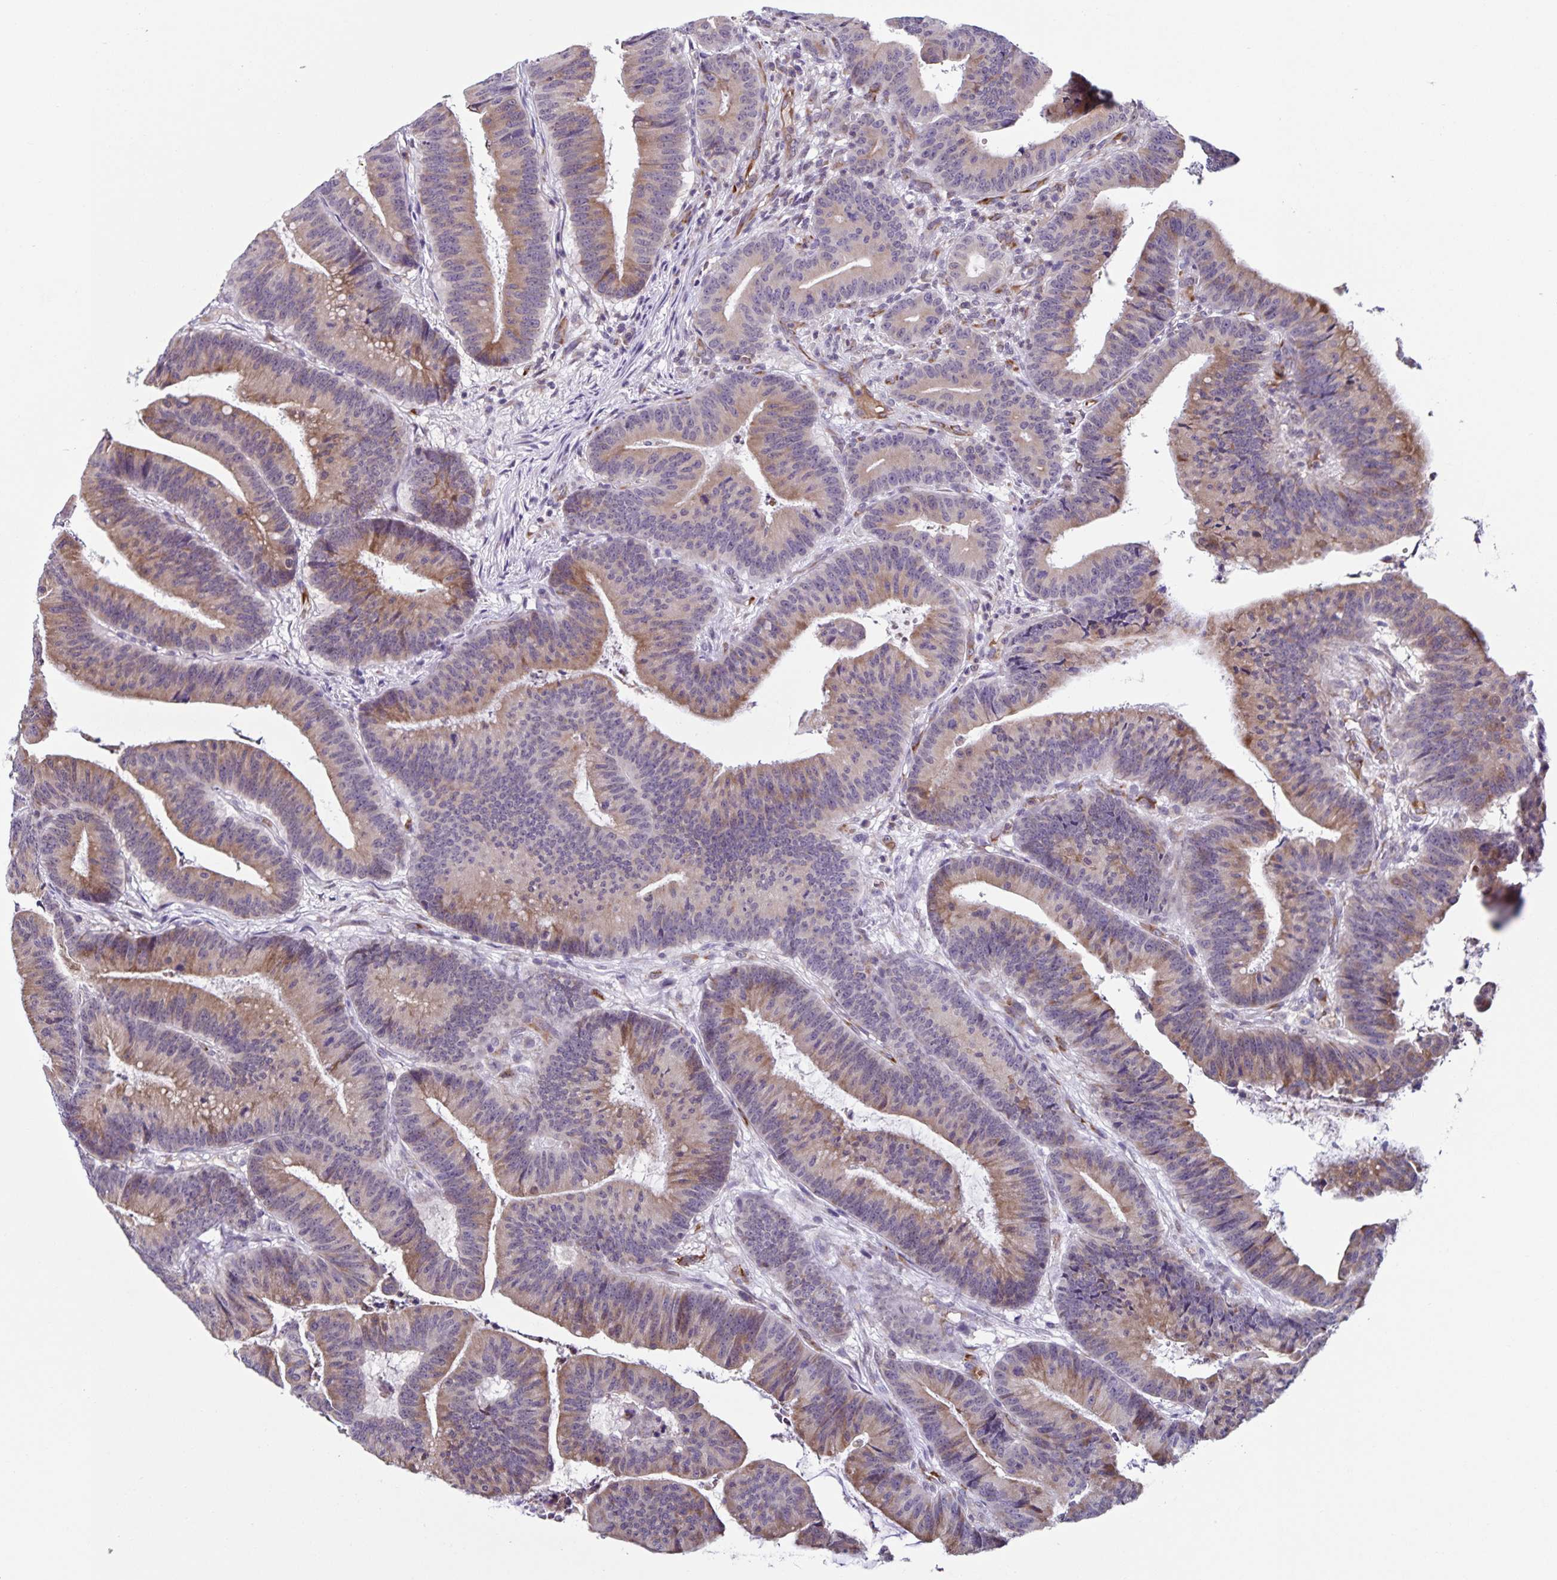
{"staining": {"intensity": "weak", "quantity": "25%-75%", "location": "cytoplasmic/membranous"}, "tissue": "colorectal cancer", "cell_type": "Tumor cells", "image_type": "cancer", "snomed": [{"axis": "morphology", "description": "Adenocarcinoma, NOS"}, {"axis": "topography", "description": "Colon"}], "caption": "About 25%-75% of tumor cells in adenocarcinoma (colorectal) show weak cytoplasmic/membranous protein staining as visualized by brown immunohistochemical staining.", "gene": "STPG4", "patient": {"sex": "female", "age": 78}}